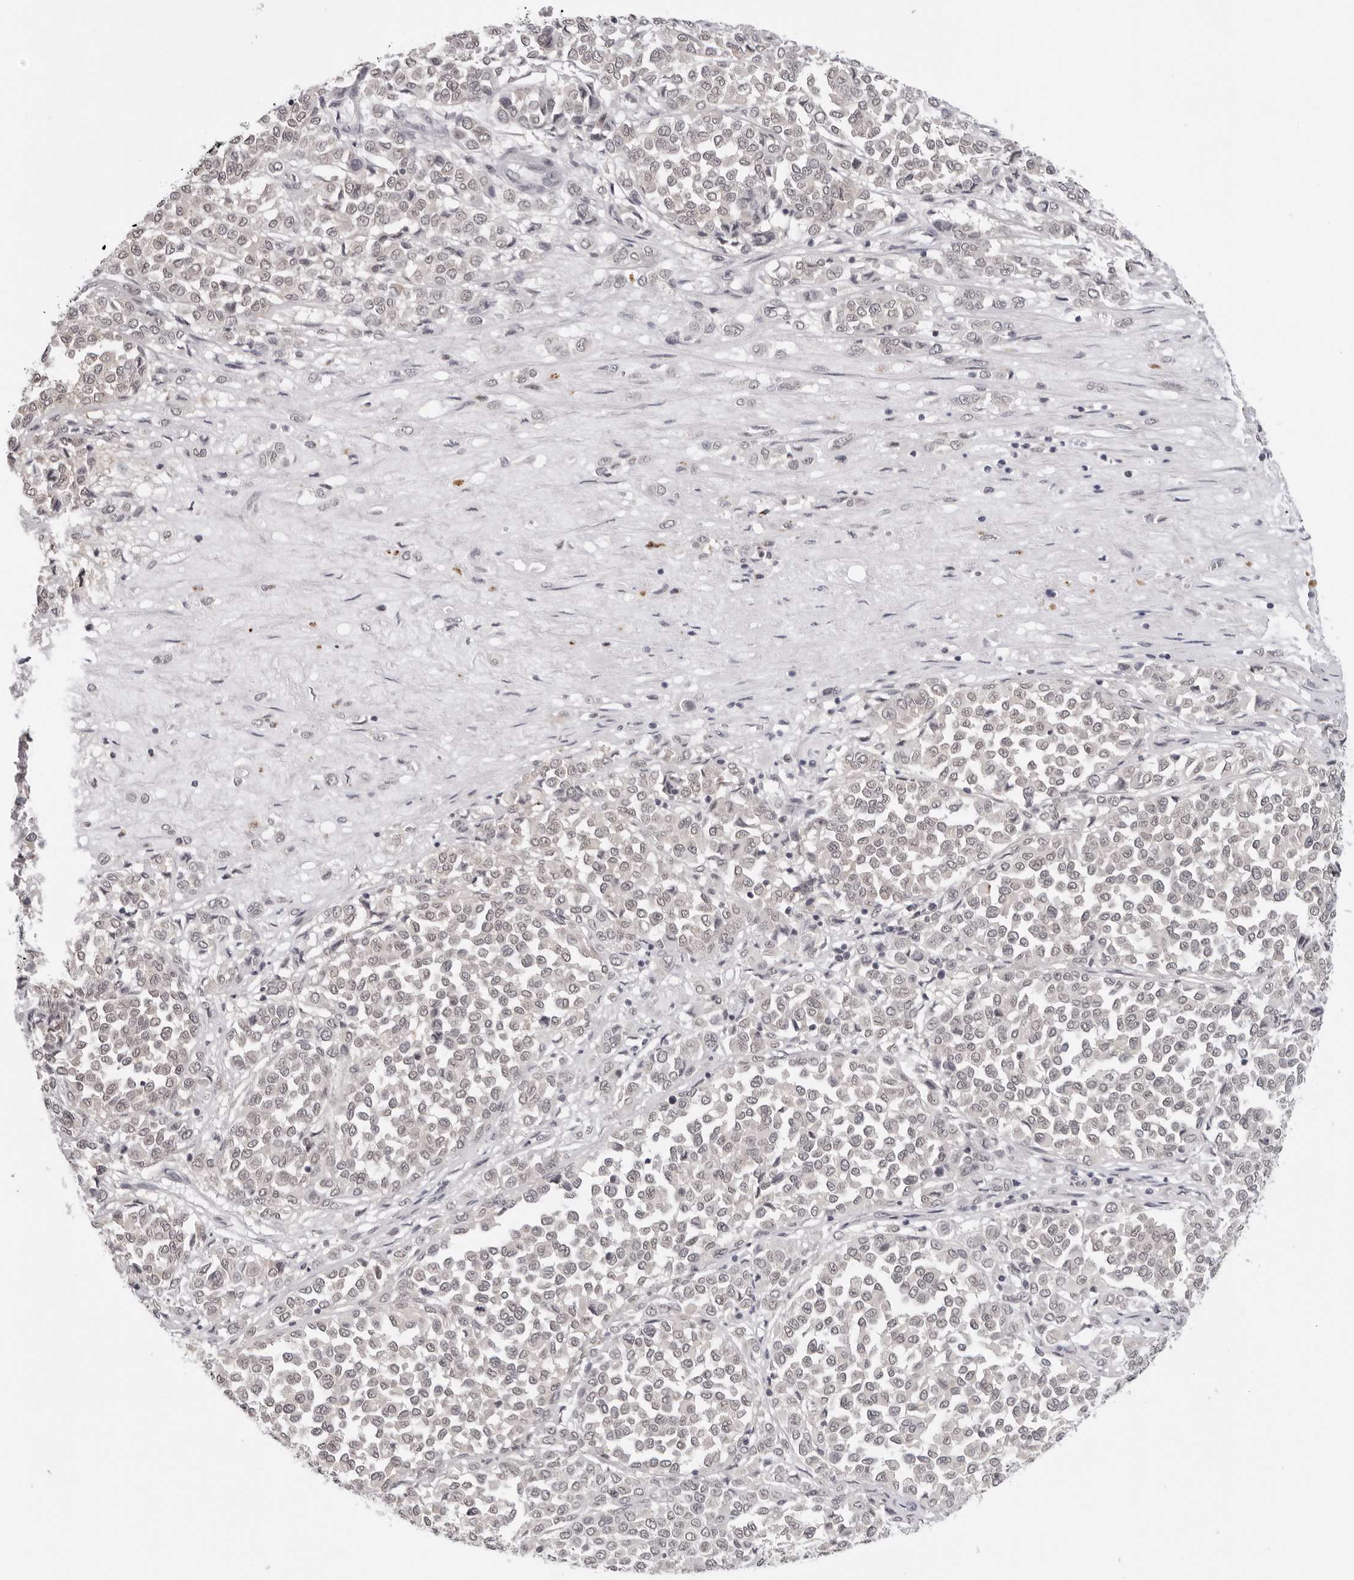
{"staining": {"intensity": "negative", "quantity": "none", "location": "none"}, "tissue": "melanoma", "cell_type": "Tumor cells", "image_type": "cancer", "snomed": [{"axis": "morphology", "description": "Malignant melanoma, Metastatic site"}, {"axis": "topography", "description": "Pancreas"}], "caption": "An IHC image of melanoma is shown. There is no staining in tumor cells of melanoma.", "gene": "PRUNE1", "patient": {"sex": "female", "age": 30}}